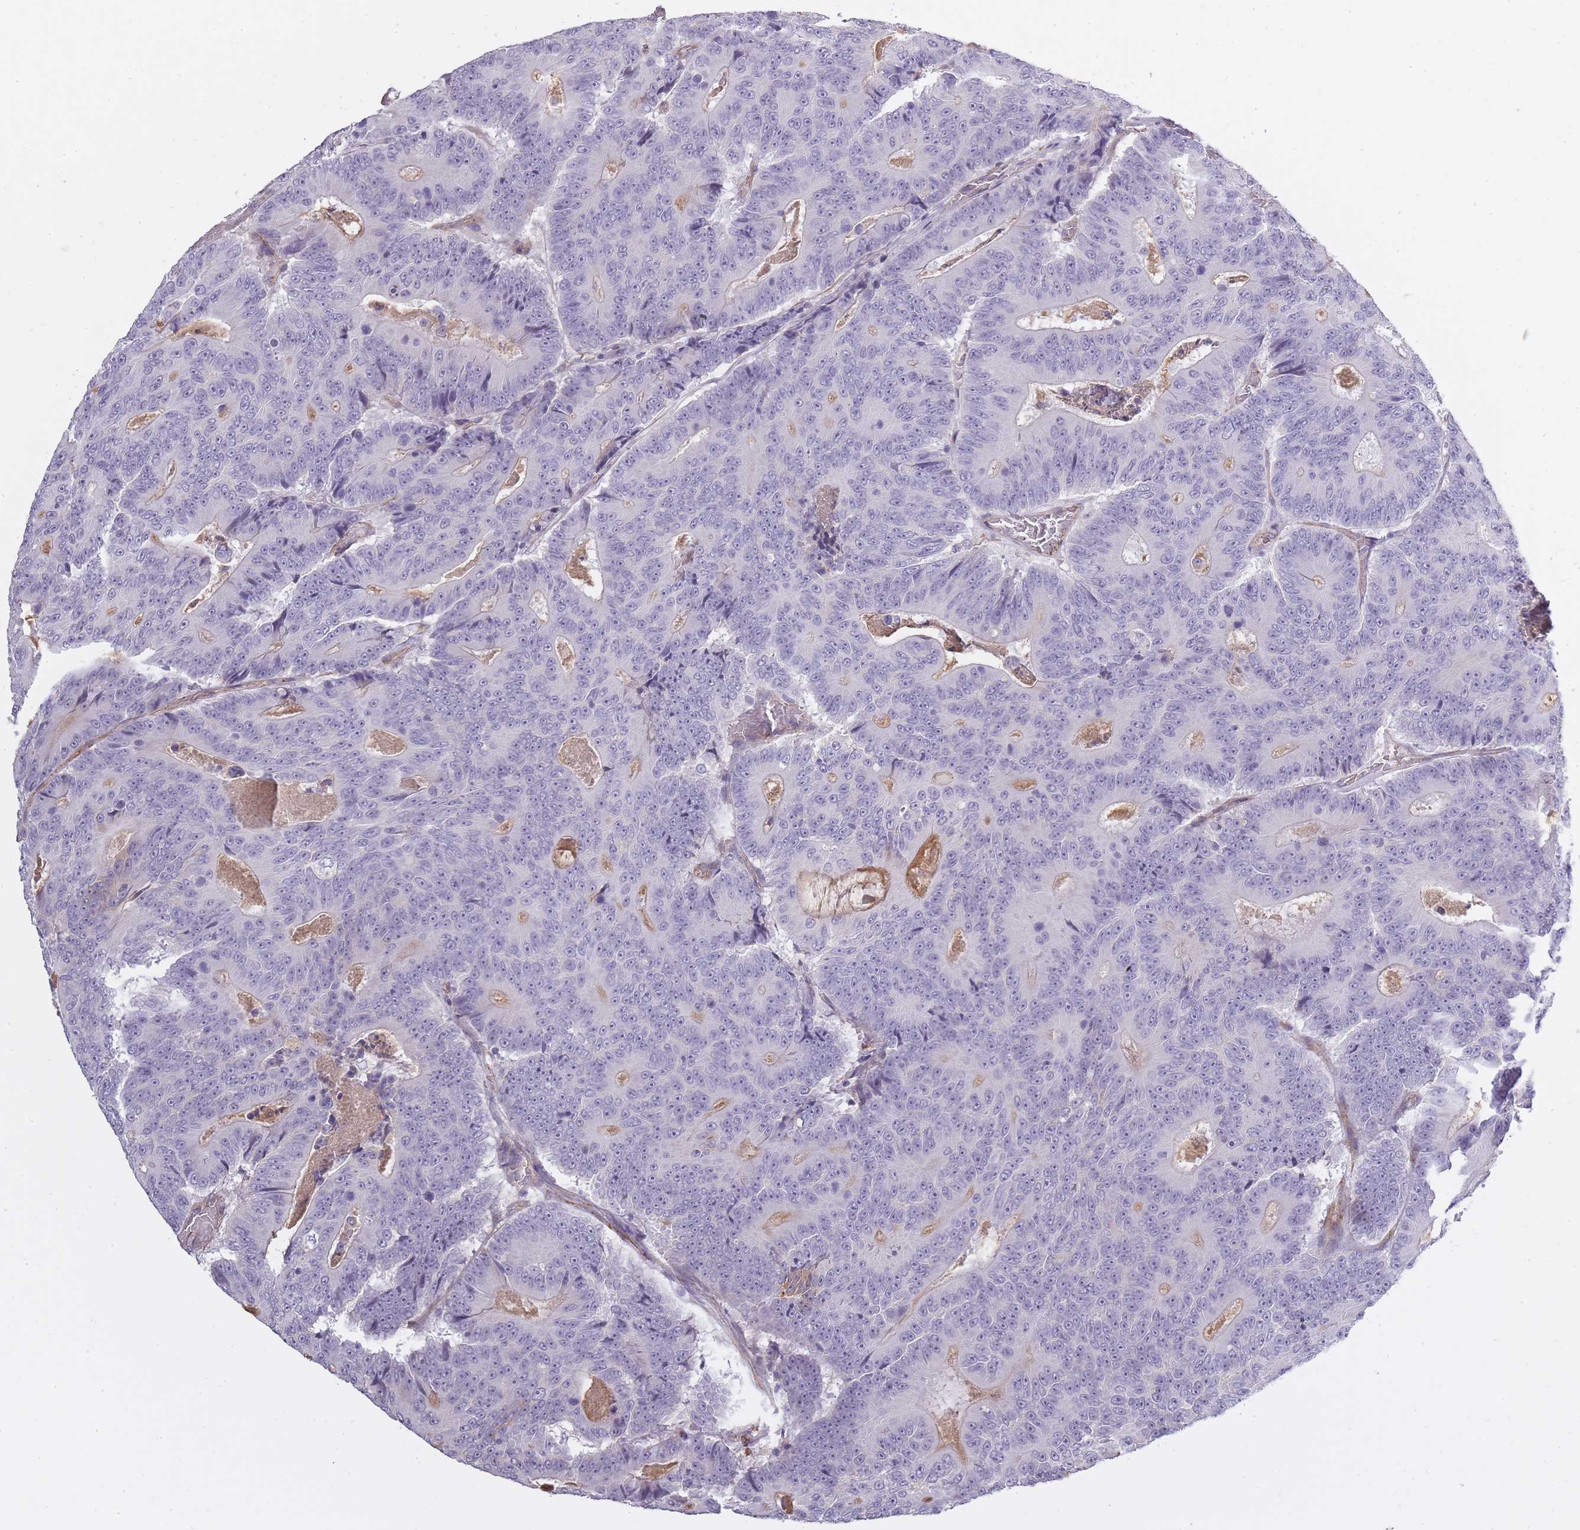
{"staining": {"intensity": "negative", "quantity": "none", "location": "none"}, "tissue": "colorectal cancer", "cell_type": "Tumor cells", "image_type": "cancer", "snomed": [{"axis": "morphology", "description": "Adenocarcinoma, NOS"}, {"axis": "topography", "description": "Colon"}], "caption": "Histopathology image shows no significant protein positivity in tumor cells of colorectal adenocarcinoma.", "gene": "SLC8A2", "patient": {"sex": "male", "age": 83}}